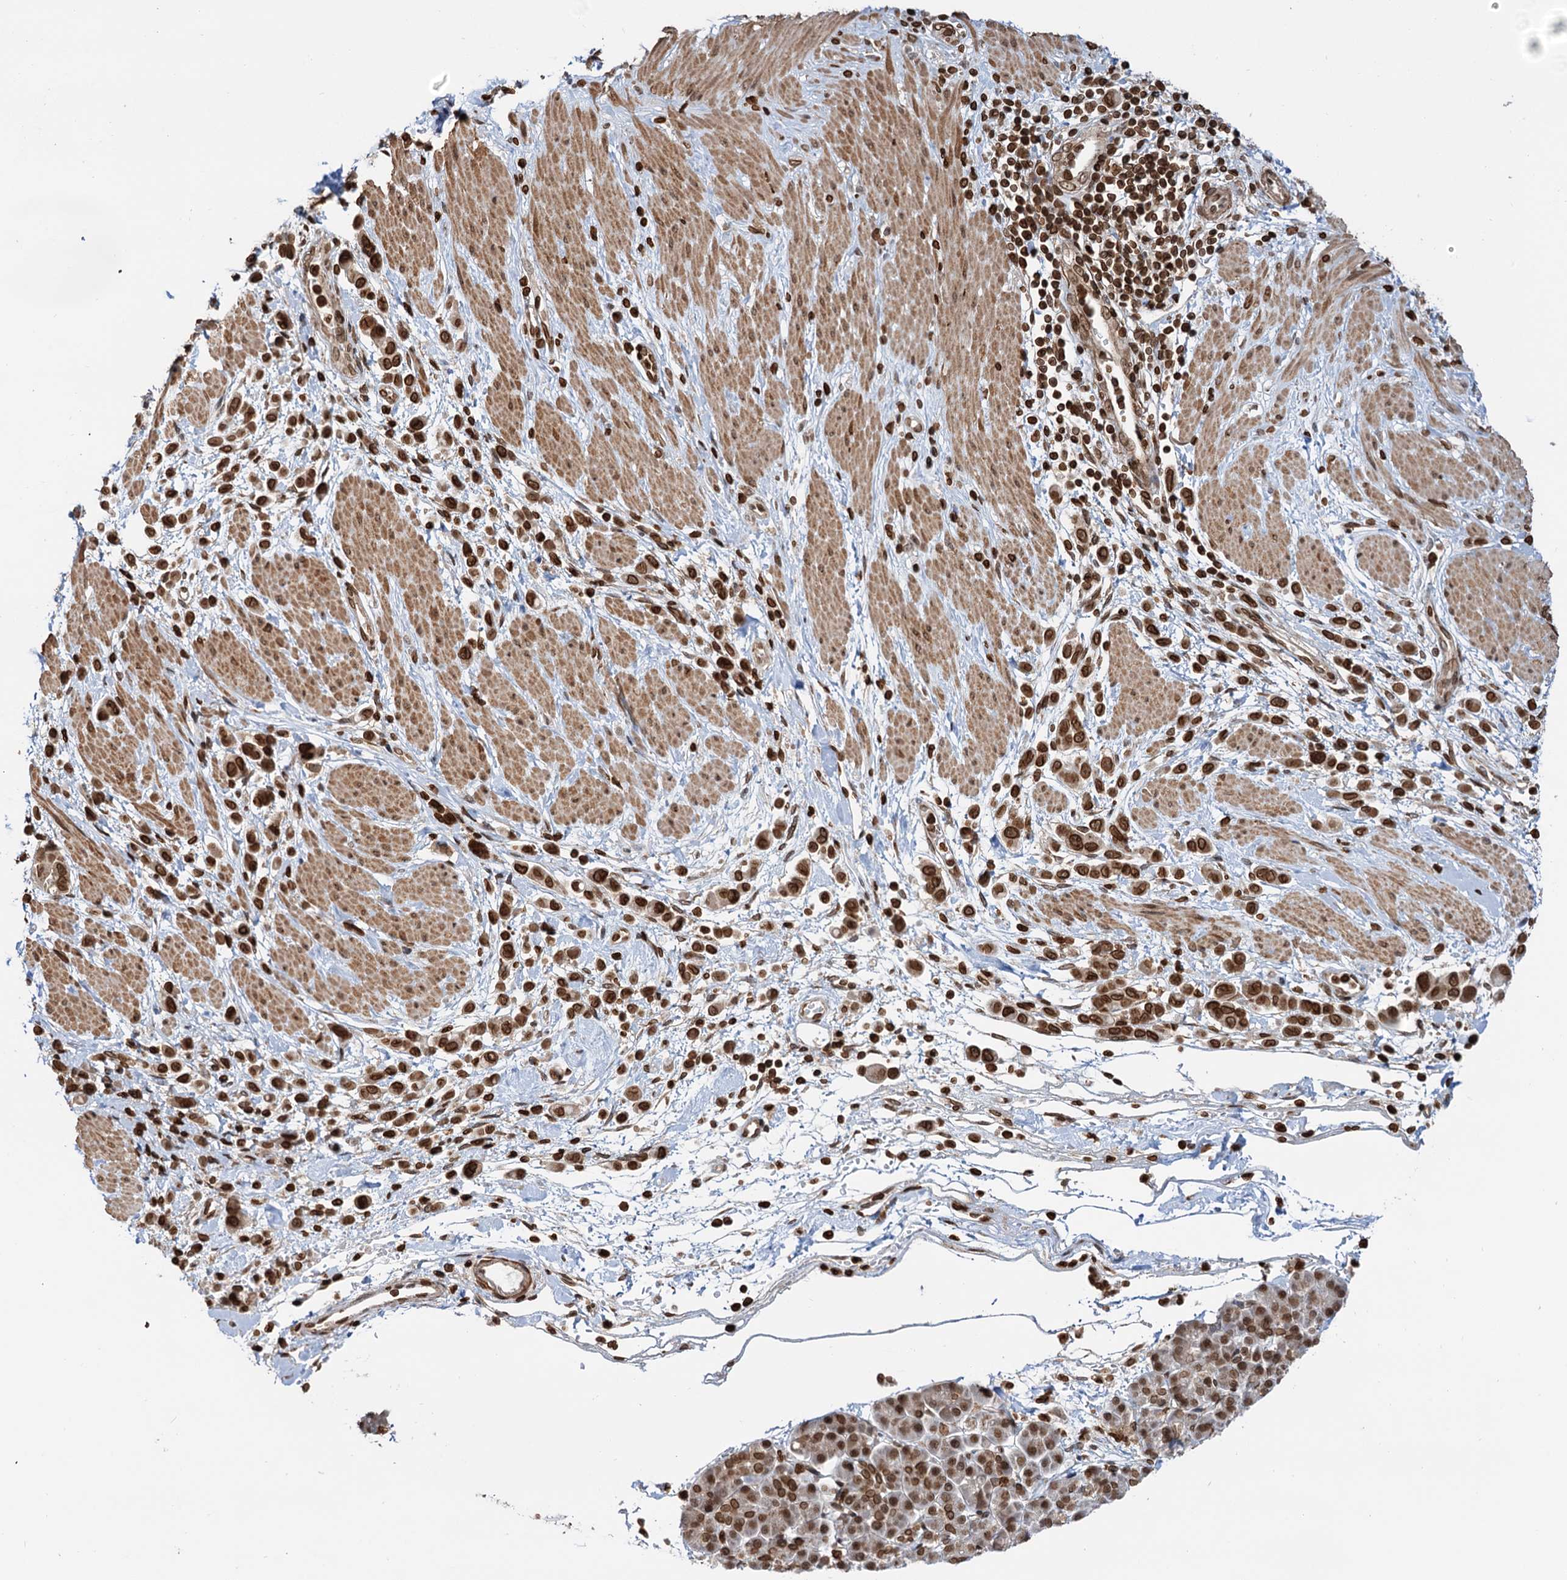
{"staining": {"intensity": "strong", "quantity": ">75%", "location": "nuclear"}, "tissue": "pancreatic cancer", "cell_type": "Tumor cells", "image_type": "cancer", "snomed": [{"axis": "morphology", "description": "Normal tissue, NOS"}, {"axis": "morphology", "description": "Adenocarcinoma, NOS"}, {"axis": "topography", "description": "Pancreas"}], "caption": "Immunohistochemistry staining of pancreatic adenocarcinoma, which demonstrates high levels of strong nuclear expression in approximately >75% of tumor cells indicating strong nuclear protein positivity. The staining was performed using DAB (3,3'-diaminobenzidine) (brown) for protein detection and nuclei were counterstained in hematoxylin (blue).", "gene": "ZC3H13", "patient": {"sex": "female", "age": 64}}